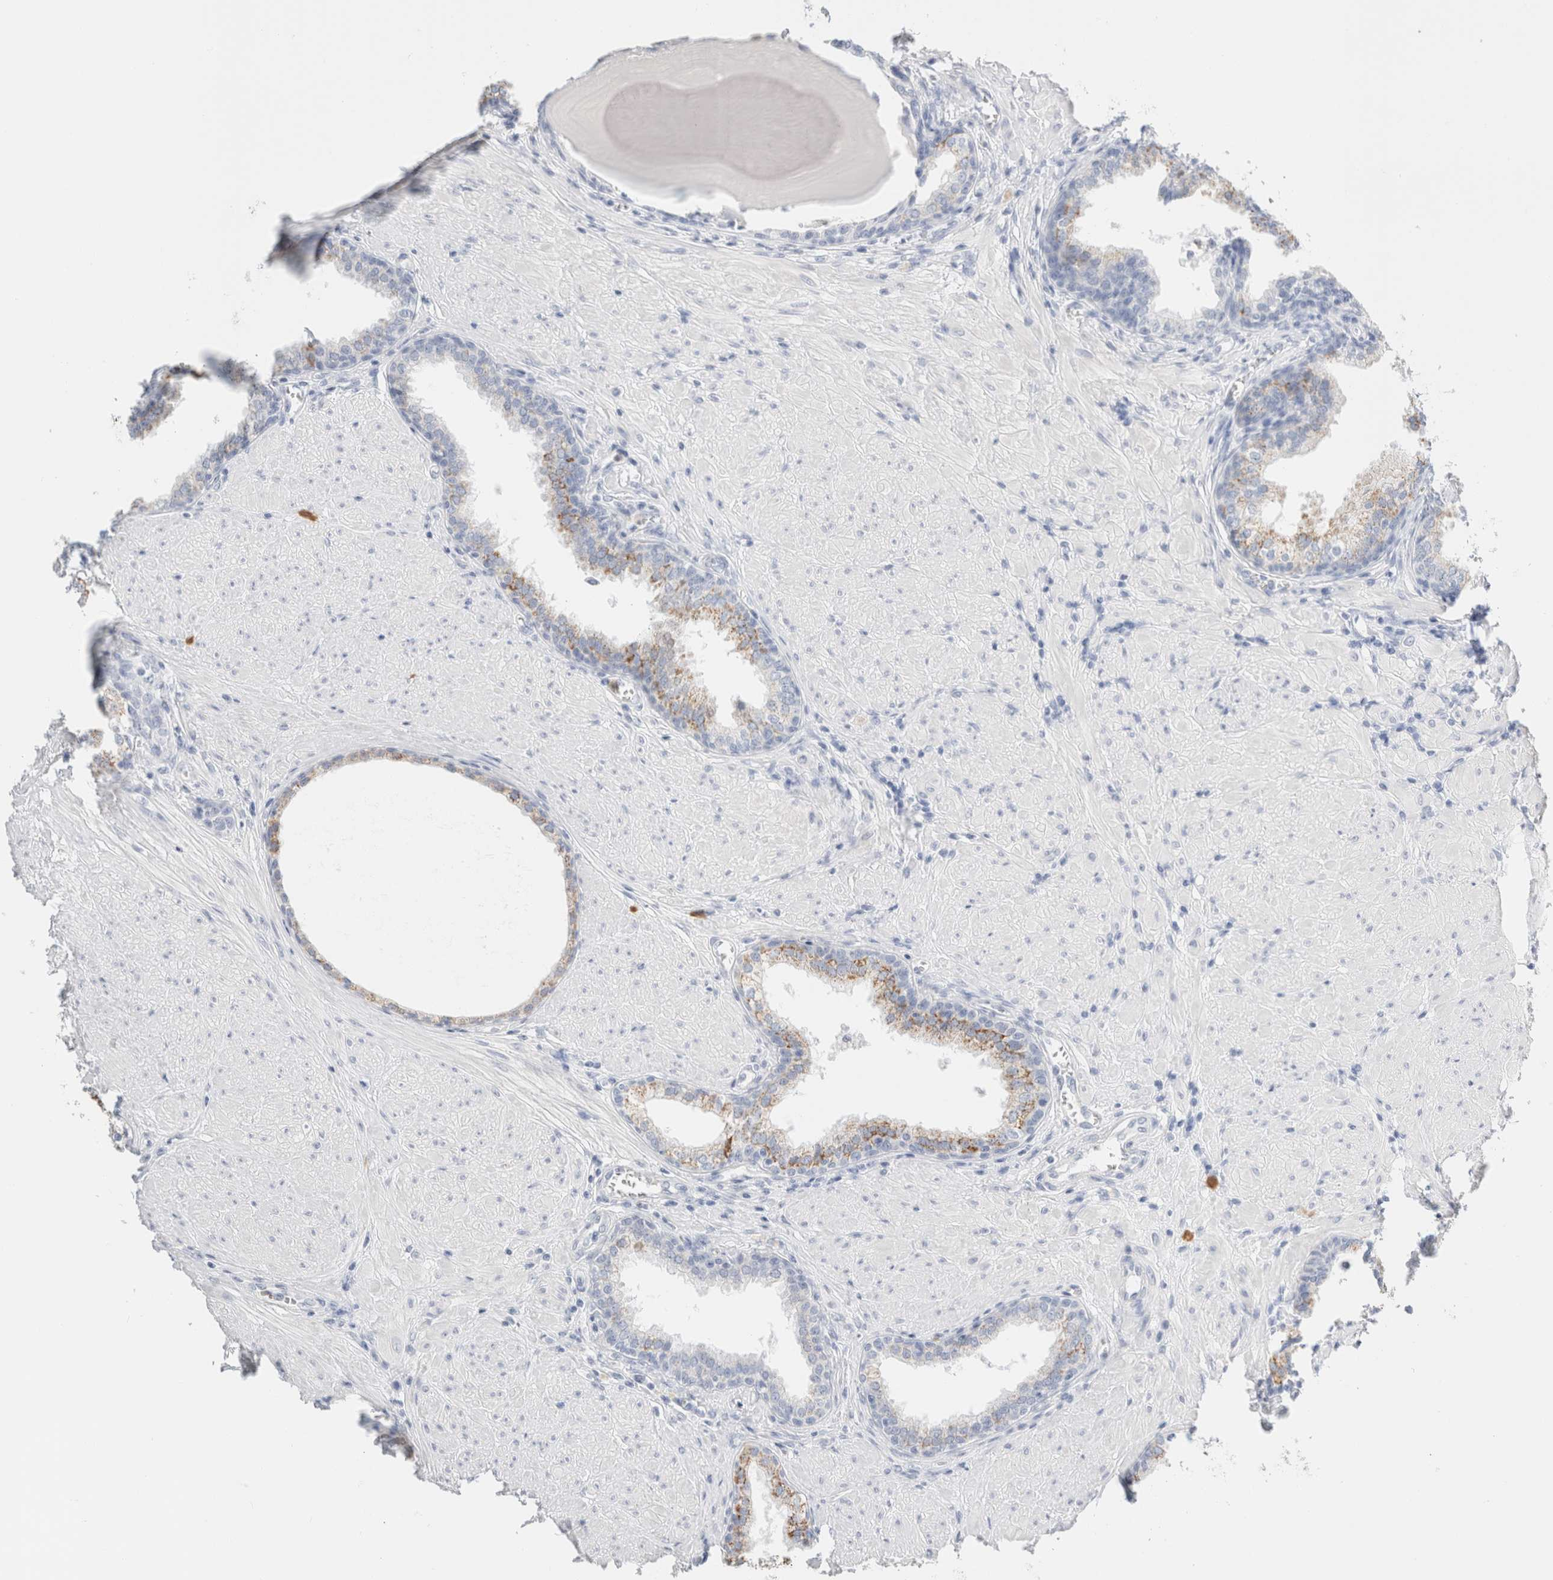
{"staining": {"intensity": "moderate", "quantity": "25%-75%", "location": "cytoplasmic/membranous"}, "tissue": "prostate", "cell_type": "Glandular cells", "image_type": "normal", "snomed": [{"axis": "morphology", "description": "Normal tissue, NOS"}, {"axis": "topography", "description": "Prostate"}], "caption": "High-magnification brightfield microscopy of benign prostate stained with DAB (brown) and counterstained with hematoxylin (blue). glandular cells exhibit moderate cytoplasmic/membranous staining is seen in about25%-75% of cells.", "gene": "ARG1", "patient": {"sex": "male", "age": 51}}